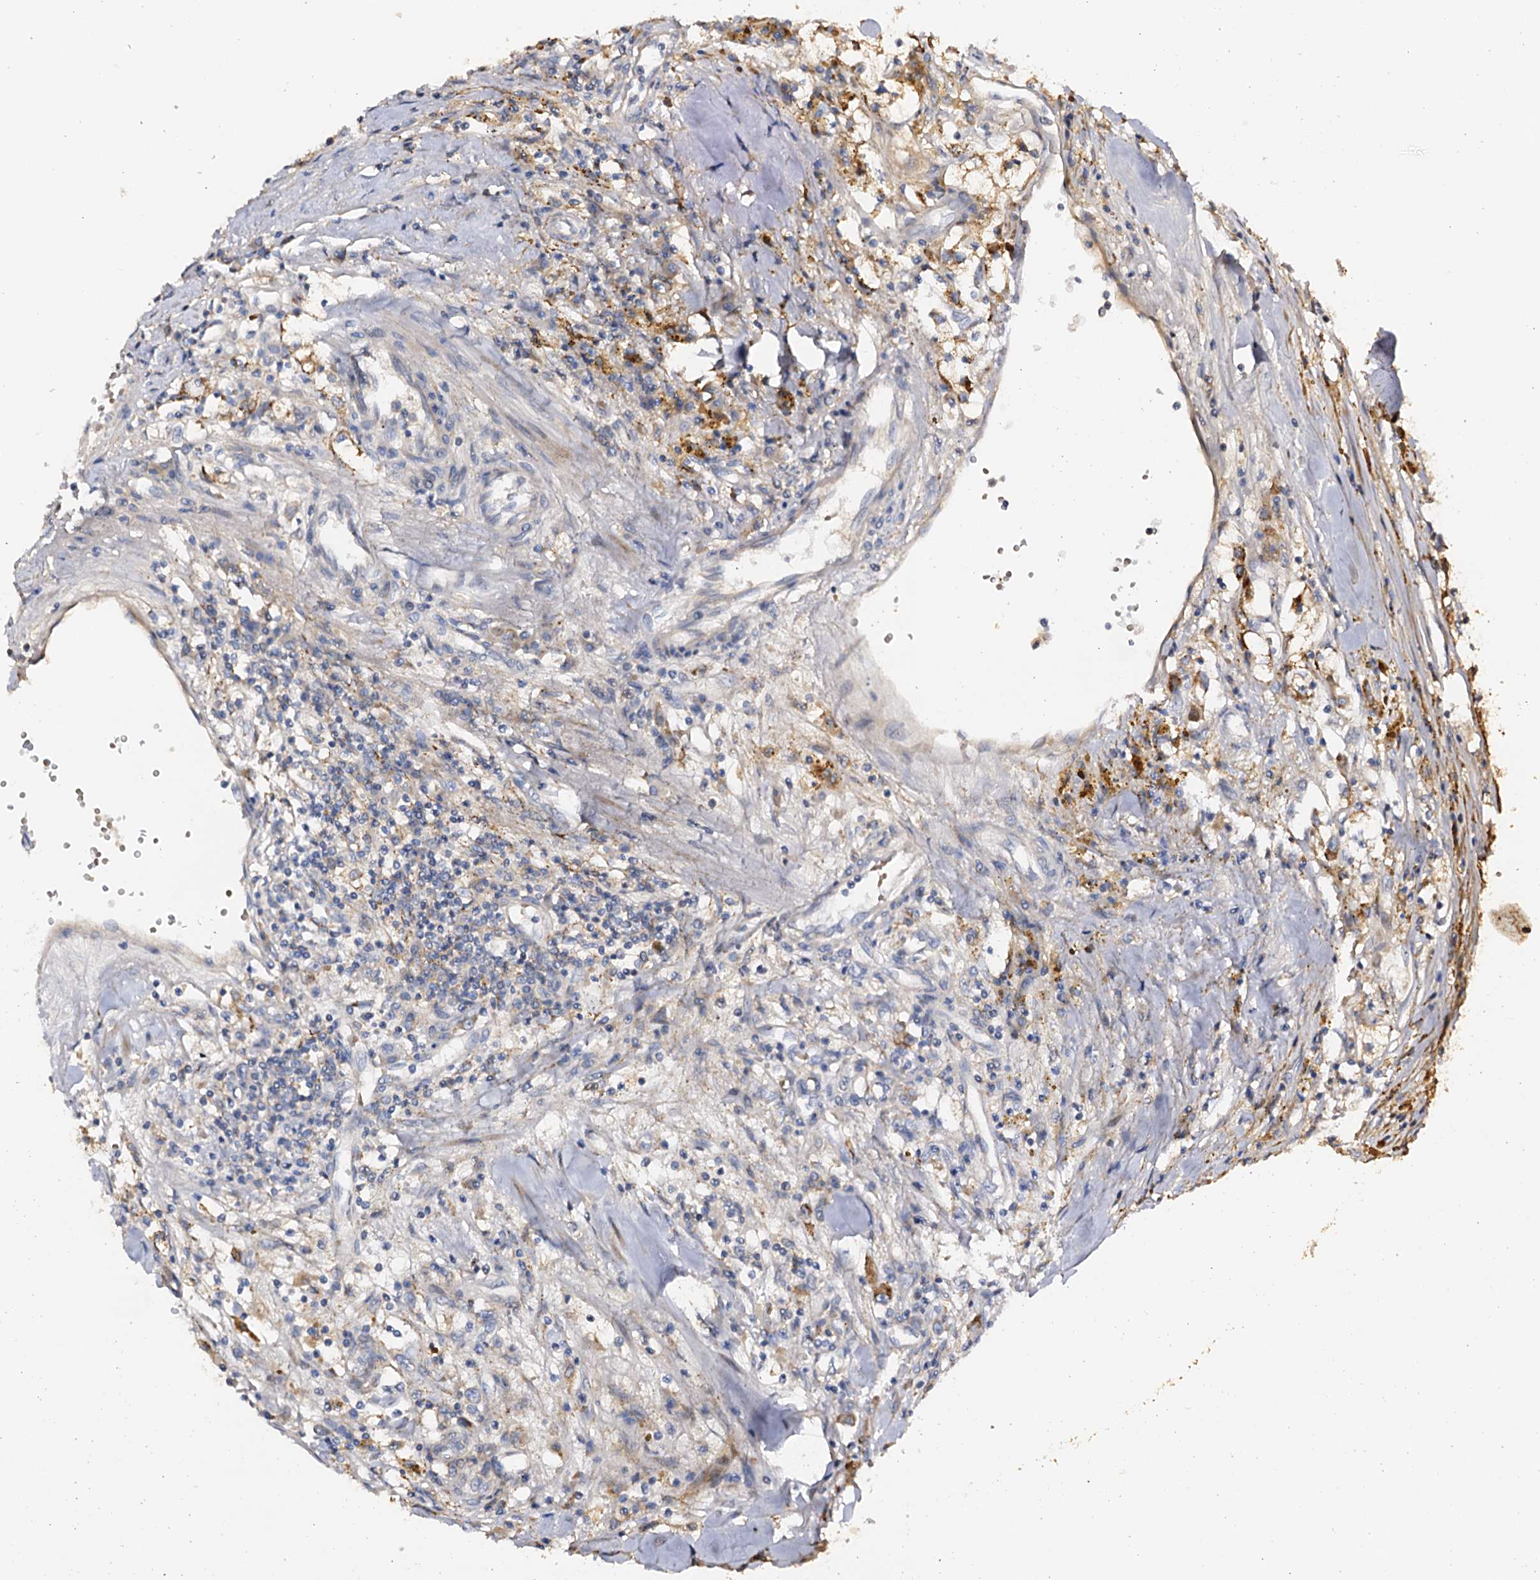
{"staining": {"intensity": "moderate", "quantity": "<25%", "location": "cytoplasmic/membranous"}, "tissue": "renal cancer", "cell_type": "Tumor cells", "image_type": "cancer", "snomed": [{"axis": "morphology", "description": "Adenocarcinoma, NOS"}, {"axis": "topography", "description": "Kidney"}], "caption": "Renal cancer stained for a protein shows moderate cytoplasmic/membranous positivity in tumor cells. The staining was performed using DAB, with brown indicating positive protein expression. Nuclei are stained blue with hematoxylin.", "gene": "DMXL2", "patient": {"sex": "male", "age": 56}}